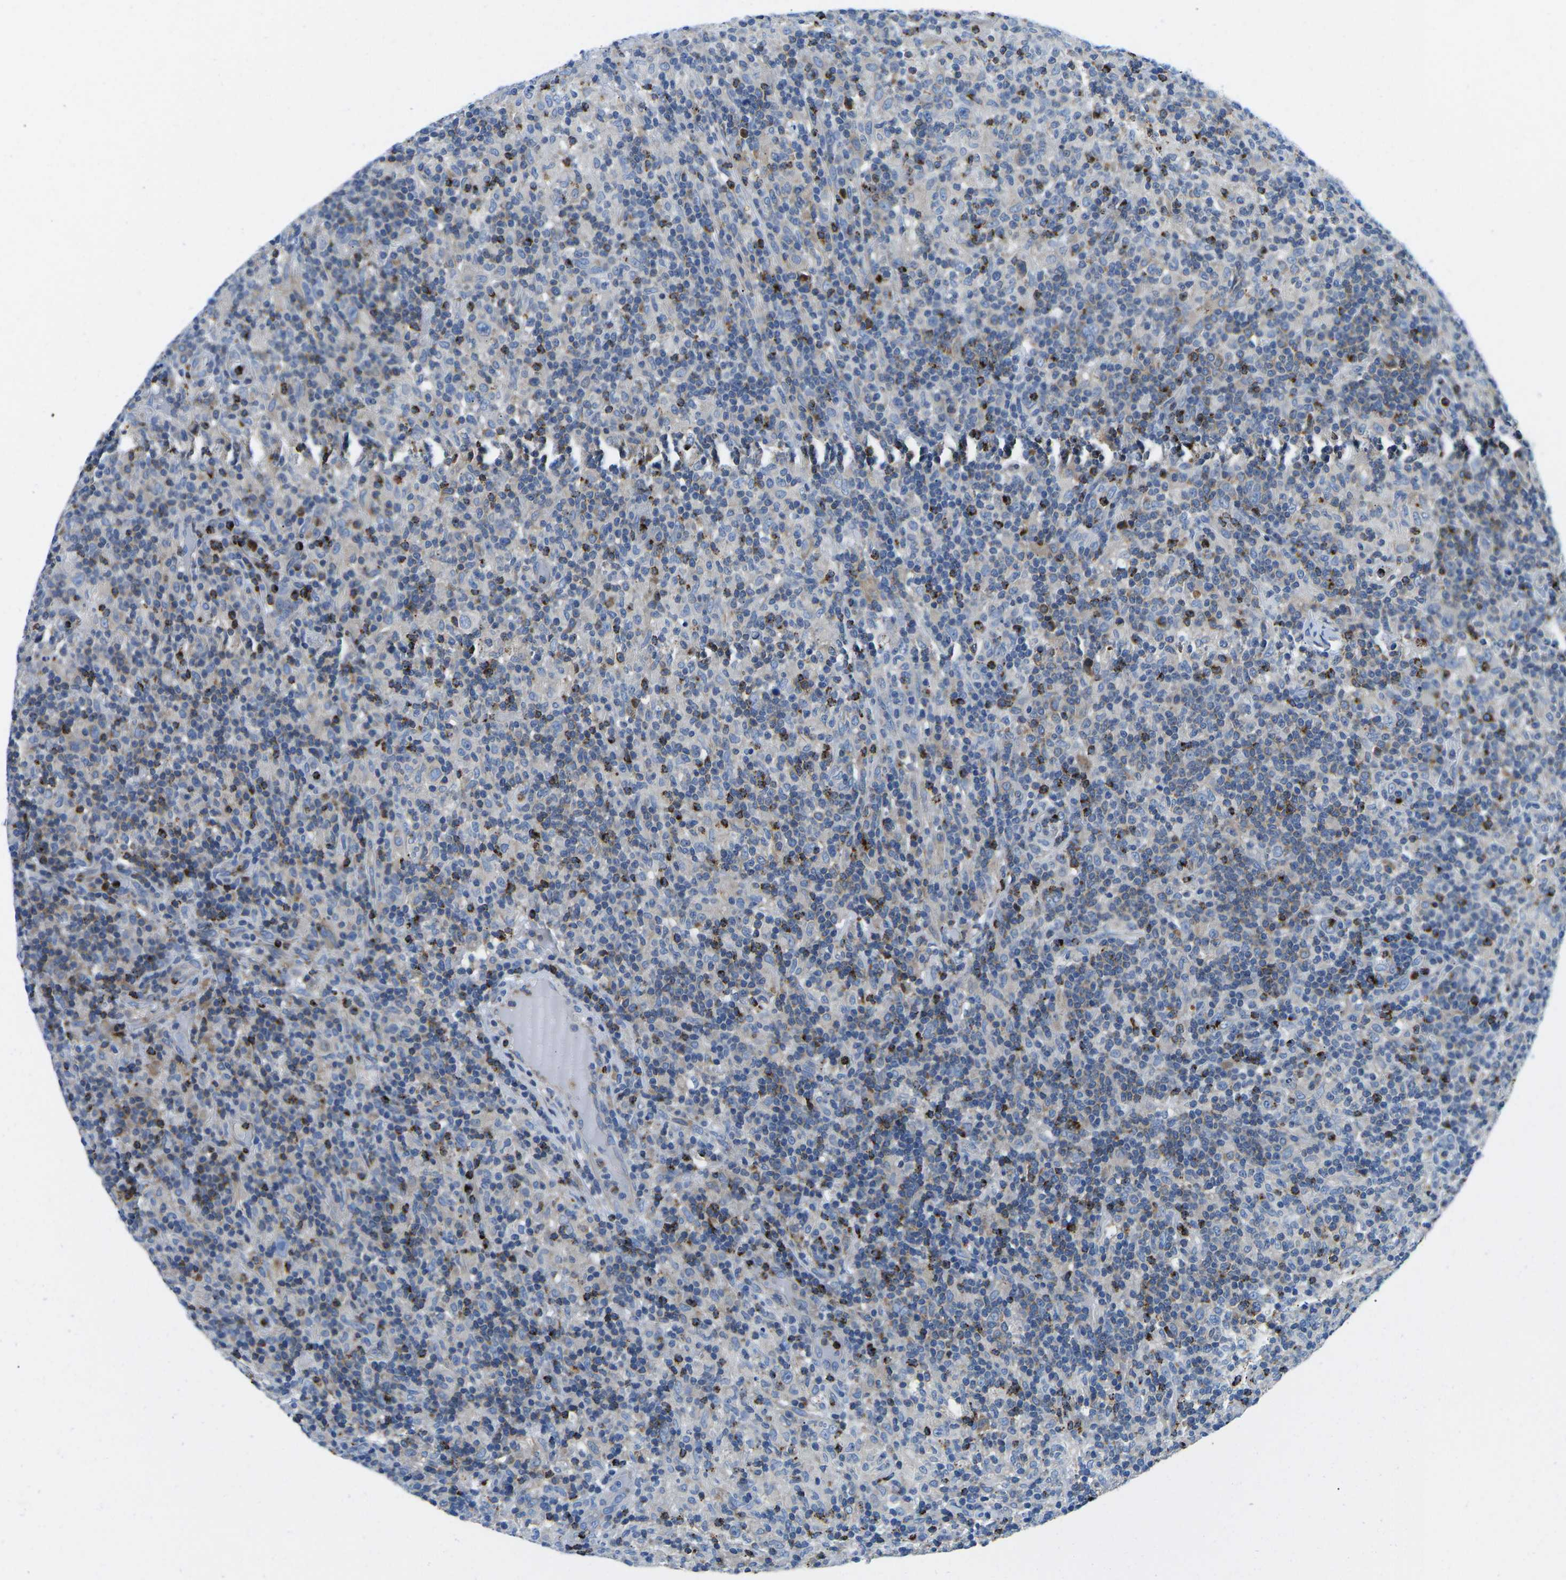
{"staining": {"intensity": "weak", "quantity": "<25%", "location": "cytoplasmic/membranous"}, "tissue": "lymphoma", "cell_type": "Tumor cells", "image_type": "cancer", "snomed": [{"axis": "morphology", "description": "Hodgkin's disease, NOS"}, {"axis": "topography", "description": "Lymph node"}], "caption": "An immunohistochemistry photomicrograph of lymphoma is shown. There is no staining in tumor cells of lymphoma.", "gene": "MC4R", "patient": {"sex": "male", "age": 70}}